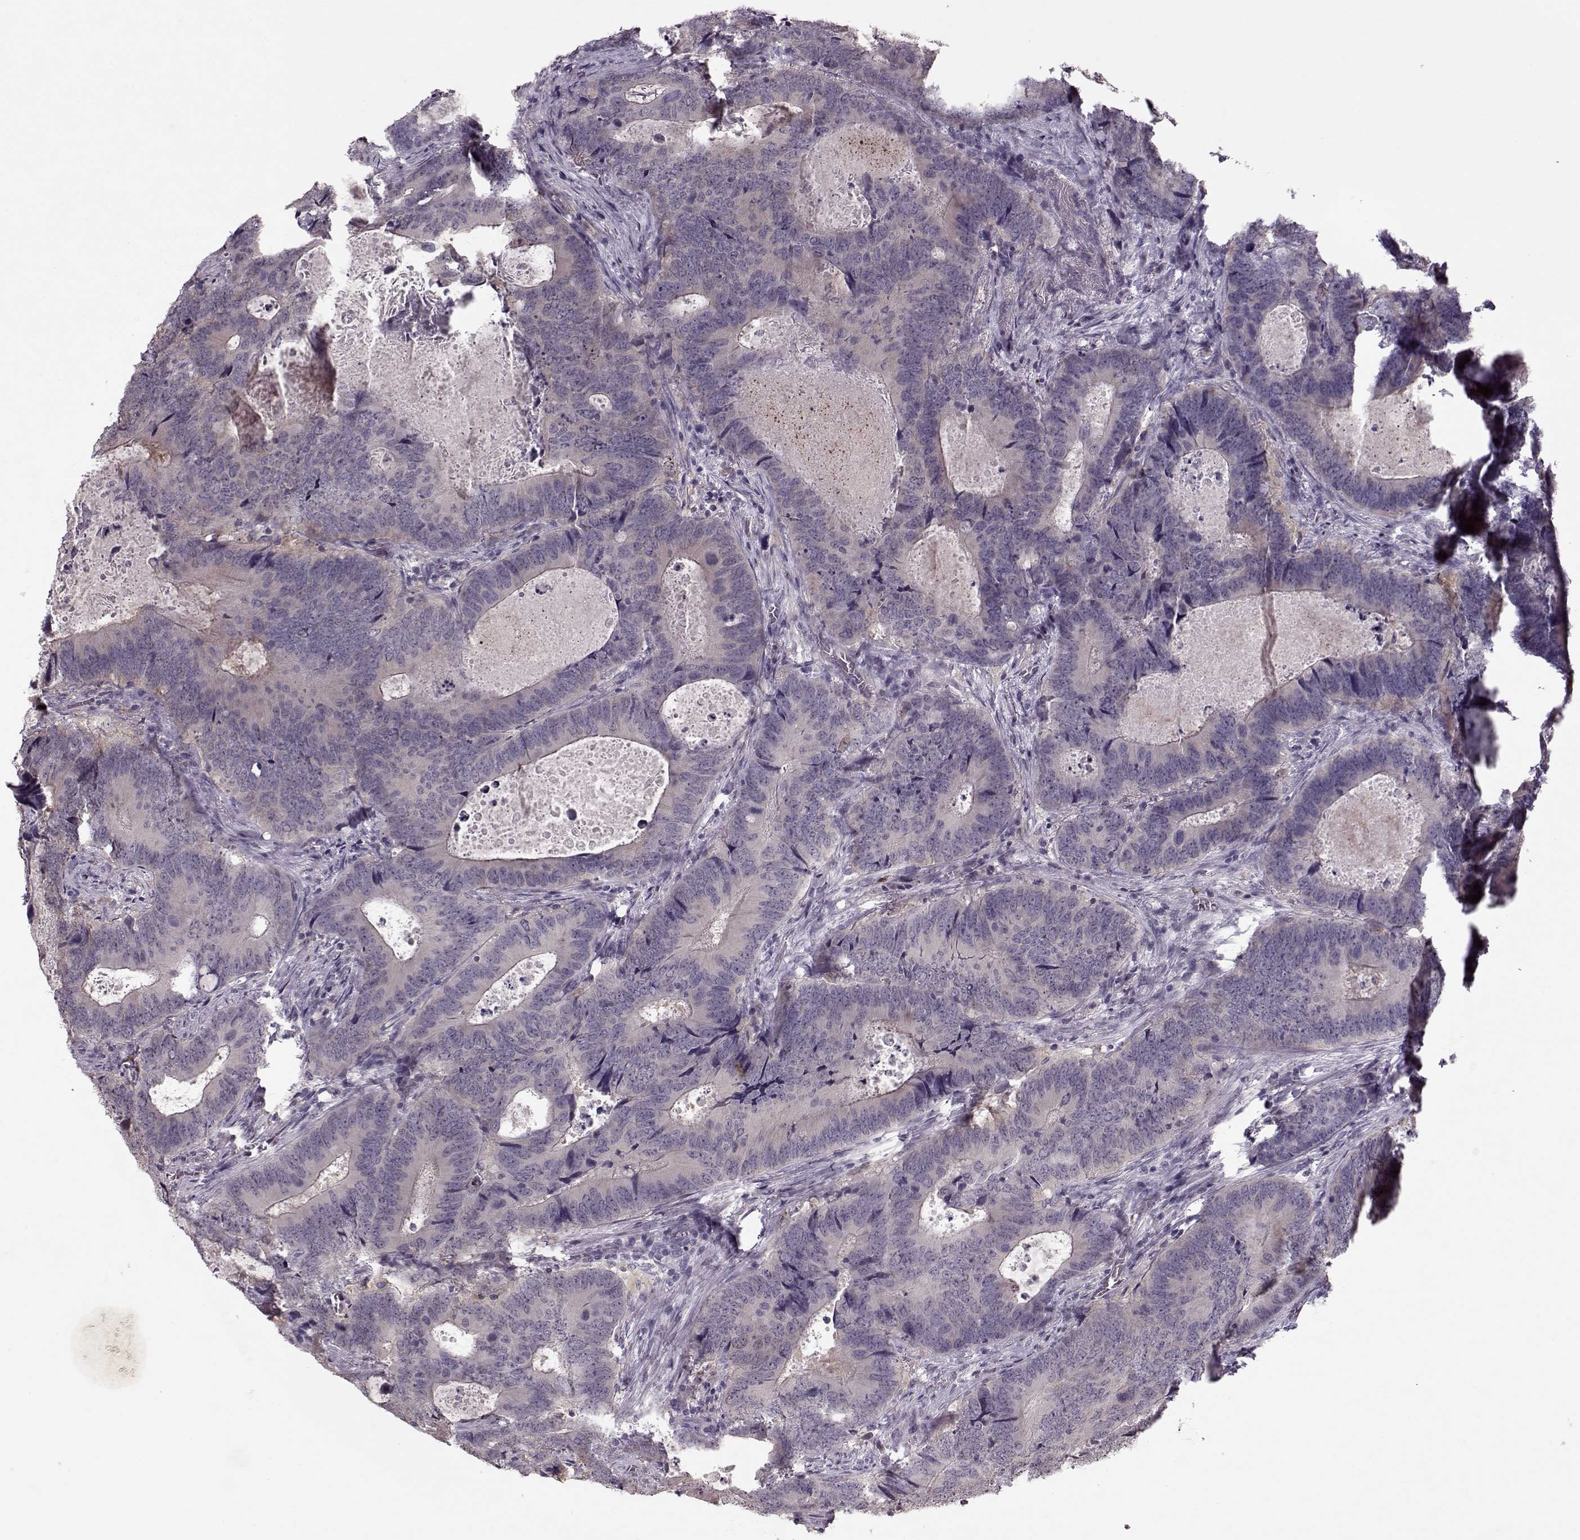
{"staining": {"intensity": "weak", "quantity": "25%-75%", "location": "cytoplasmic/membranous"}, "tissue": "colorectal cancer", "cell_type": "Tumor cells", "image_type": "cancer", "snomed": [{"axis": "morphology", "description": "Adenocarcinoma, NOS"}, {"axis": "topography", "description": "Colon"}], "caption": "DAB (3,3'-diaminobenzidine) immunohistochemical staining of colorectal cancer exhibits weak cytoplasmic/membranous protein positivity in approximately 25%-75% of tumor cells. (DAB (3,3'-diaminobenzidine) IHC with brightfield microscopy, high magnification).", "gene": "ACOT11", "patient": {"sex": "female", "age": 82}}